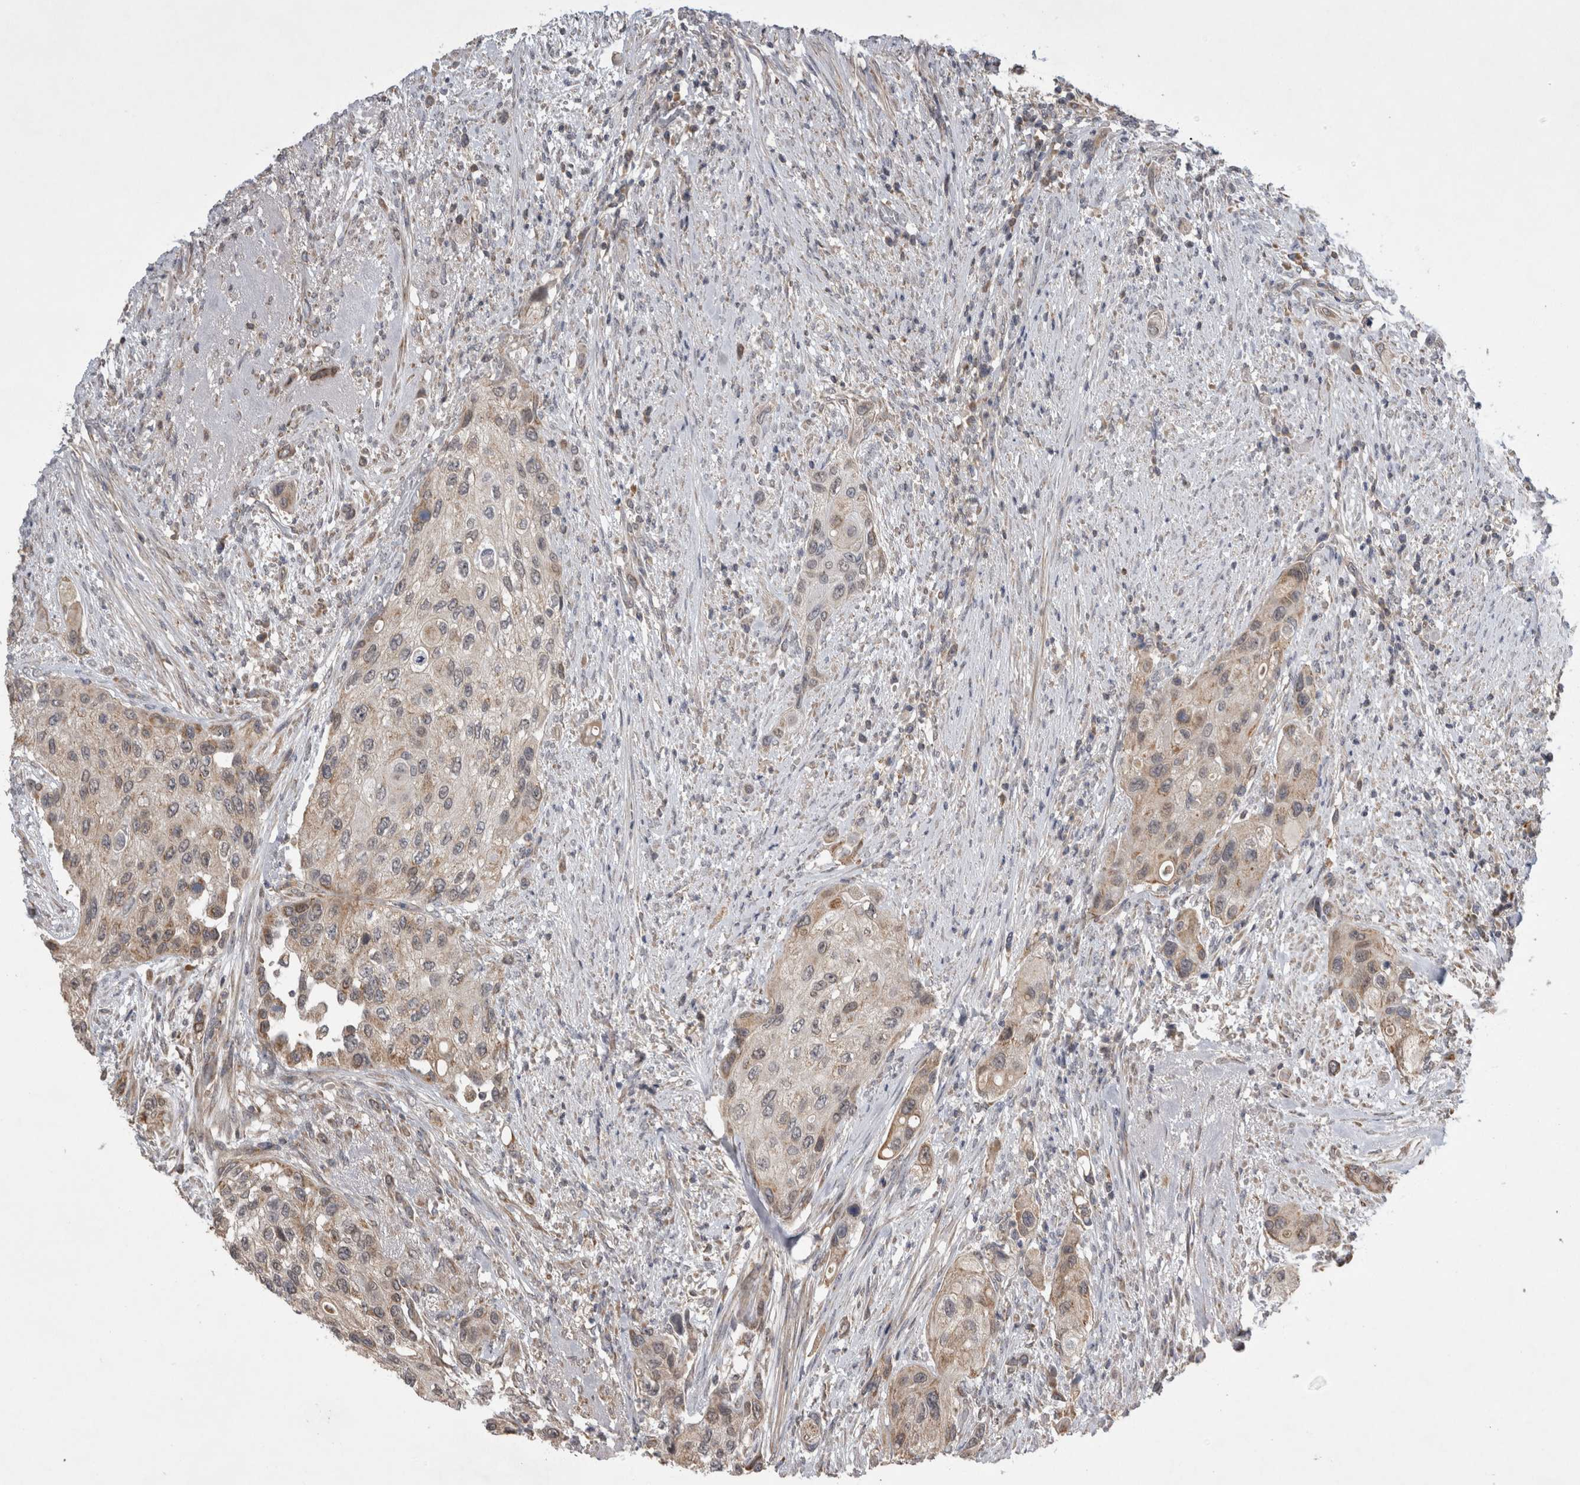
{"staining": {"intensity": "weak", "quantity": "<25%", "location": "cytoplasmic/membranous"}, "tissue": "urothelial cancer", "cell_type": "Tumor cells", "image_type": "cancer", "snomed": [{"axis": "morphology", "description": "Urothelial carcinoma, High grade"}, {"axis": "topography", "description": "Urinary bladder"}], "caption": "This is an IHC micrograph of urothelial cancer. There is no staining in tumor cells.", "gene": "KCNIP1", "patient": {"sex": "female", "age": 56}}